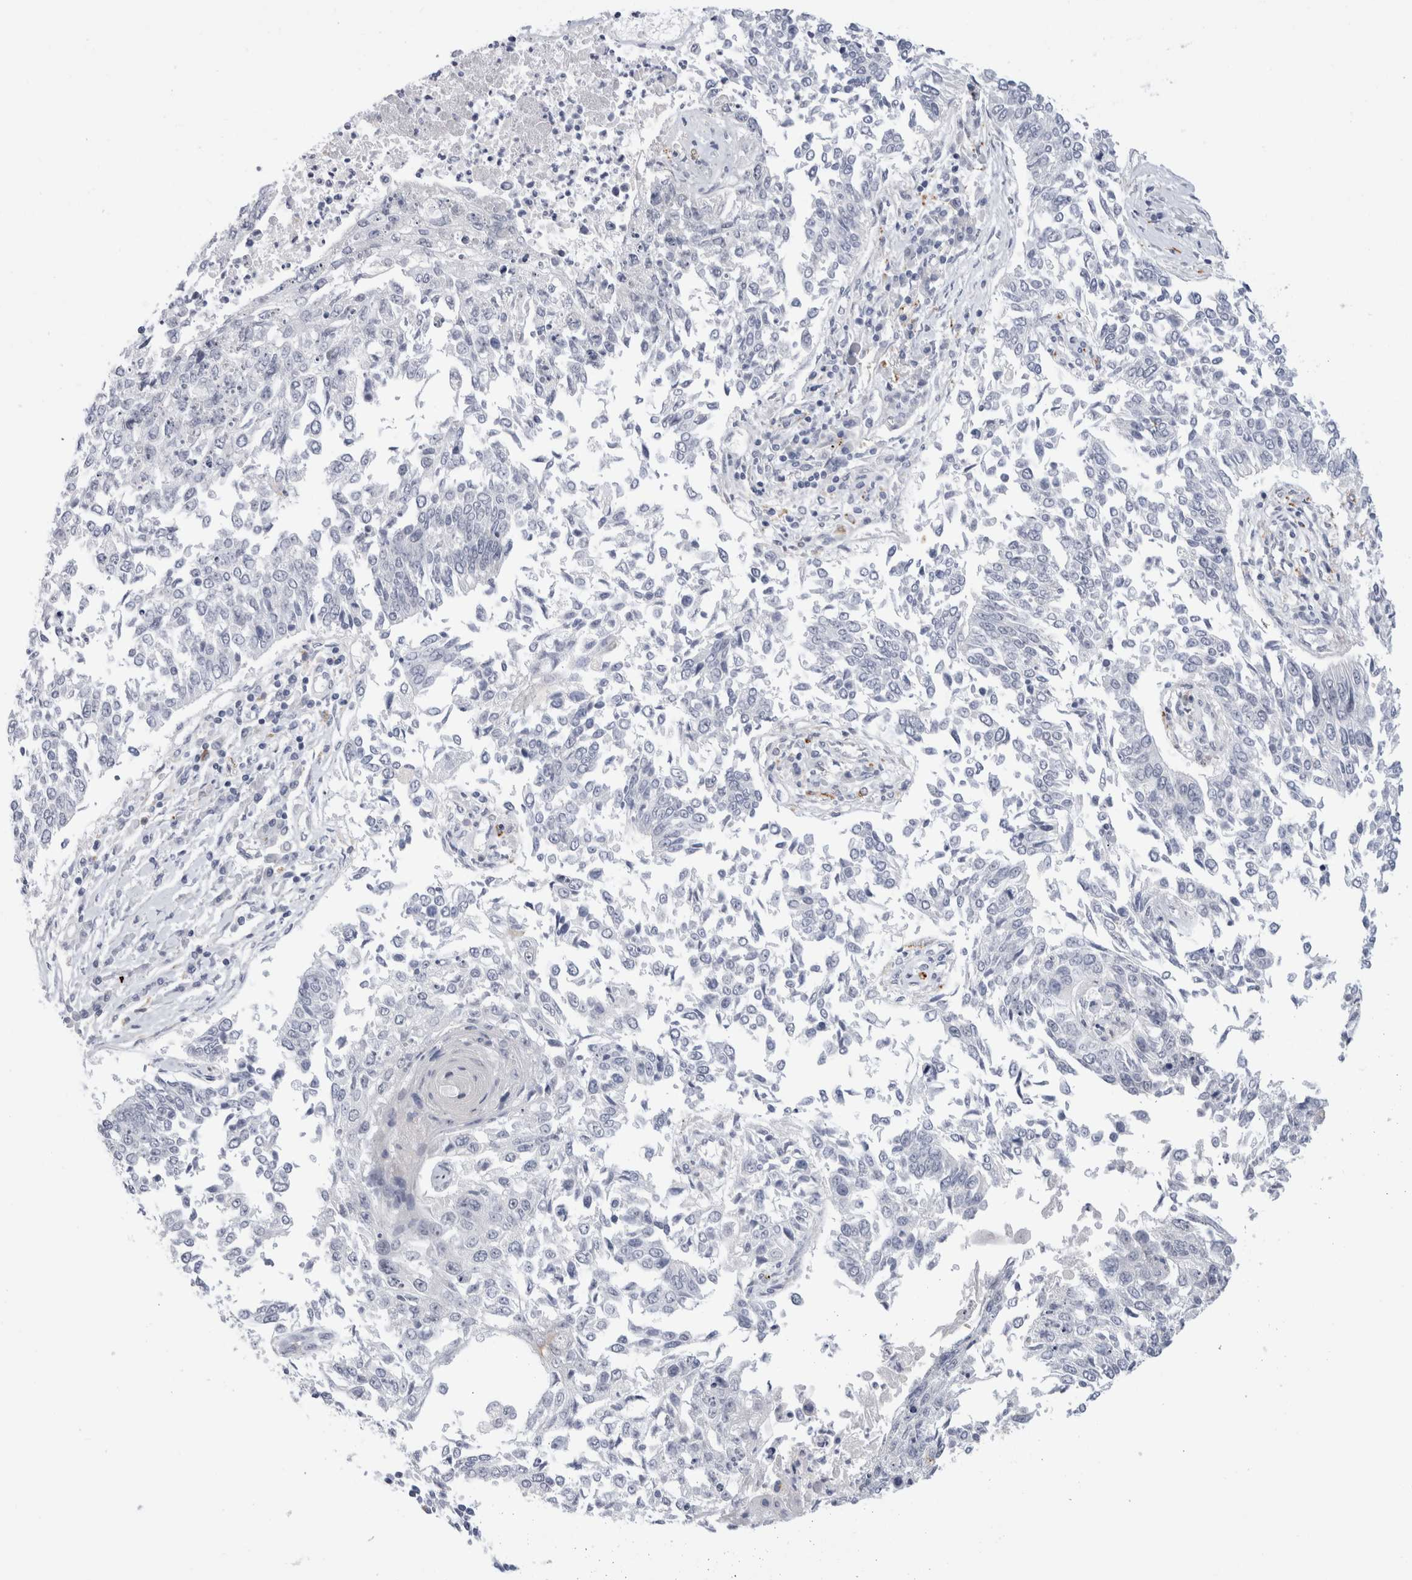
{"staining": {"intensity": "negative", "quantity": "none", "location": "none"}, "tissue": "lung cancer", "cell_type": "Tumor cells", "image_type": "cancer", "snomed": [{"axis": "morphology", "description": "Normal tissue, NOS"}, {"axis": "morphology", "description": "Squamous cell carcinoma, NOS"}, {"axis": "topography", "description": "Cartilage tissue"}, {"axis": "topography", "description": "Bronchus"}, {"axis": "topography", "description": "Lung"}, {"axis": "topography", "description": "Peripheral nerve tissue"}], "caption": "Human lung cancer (squamous cell carcinoma) stained for a protein using immunohistochemistry displays no staining in tumor cells.", "gene": "ANKMY1", "patient": {"sex": "female", "age": 49}}